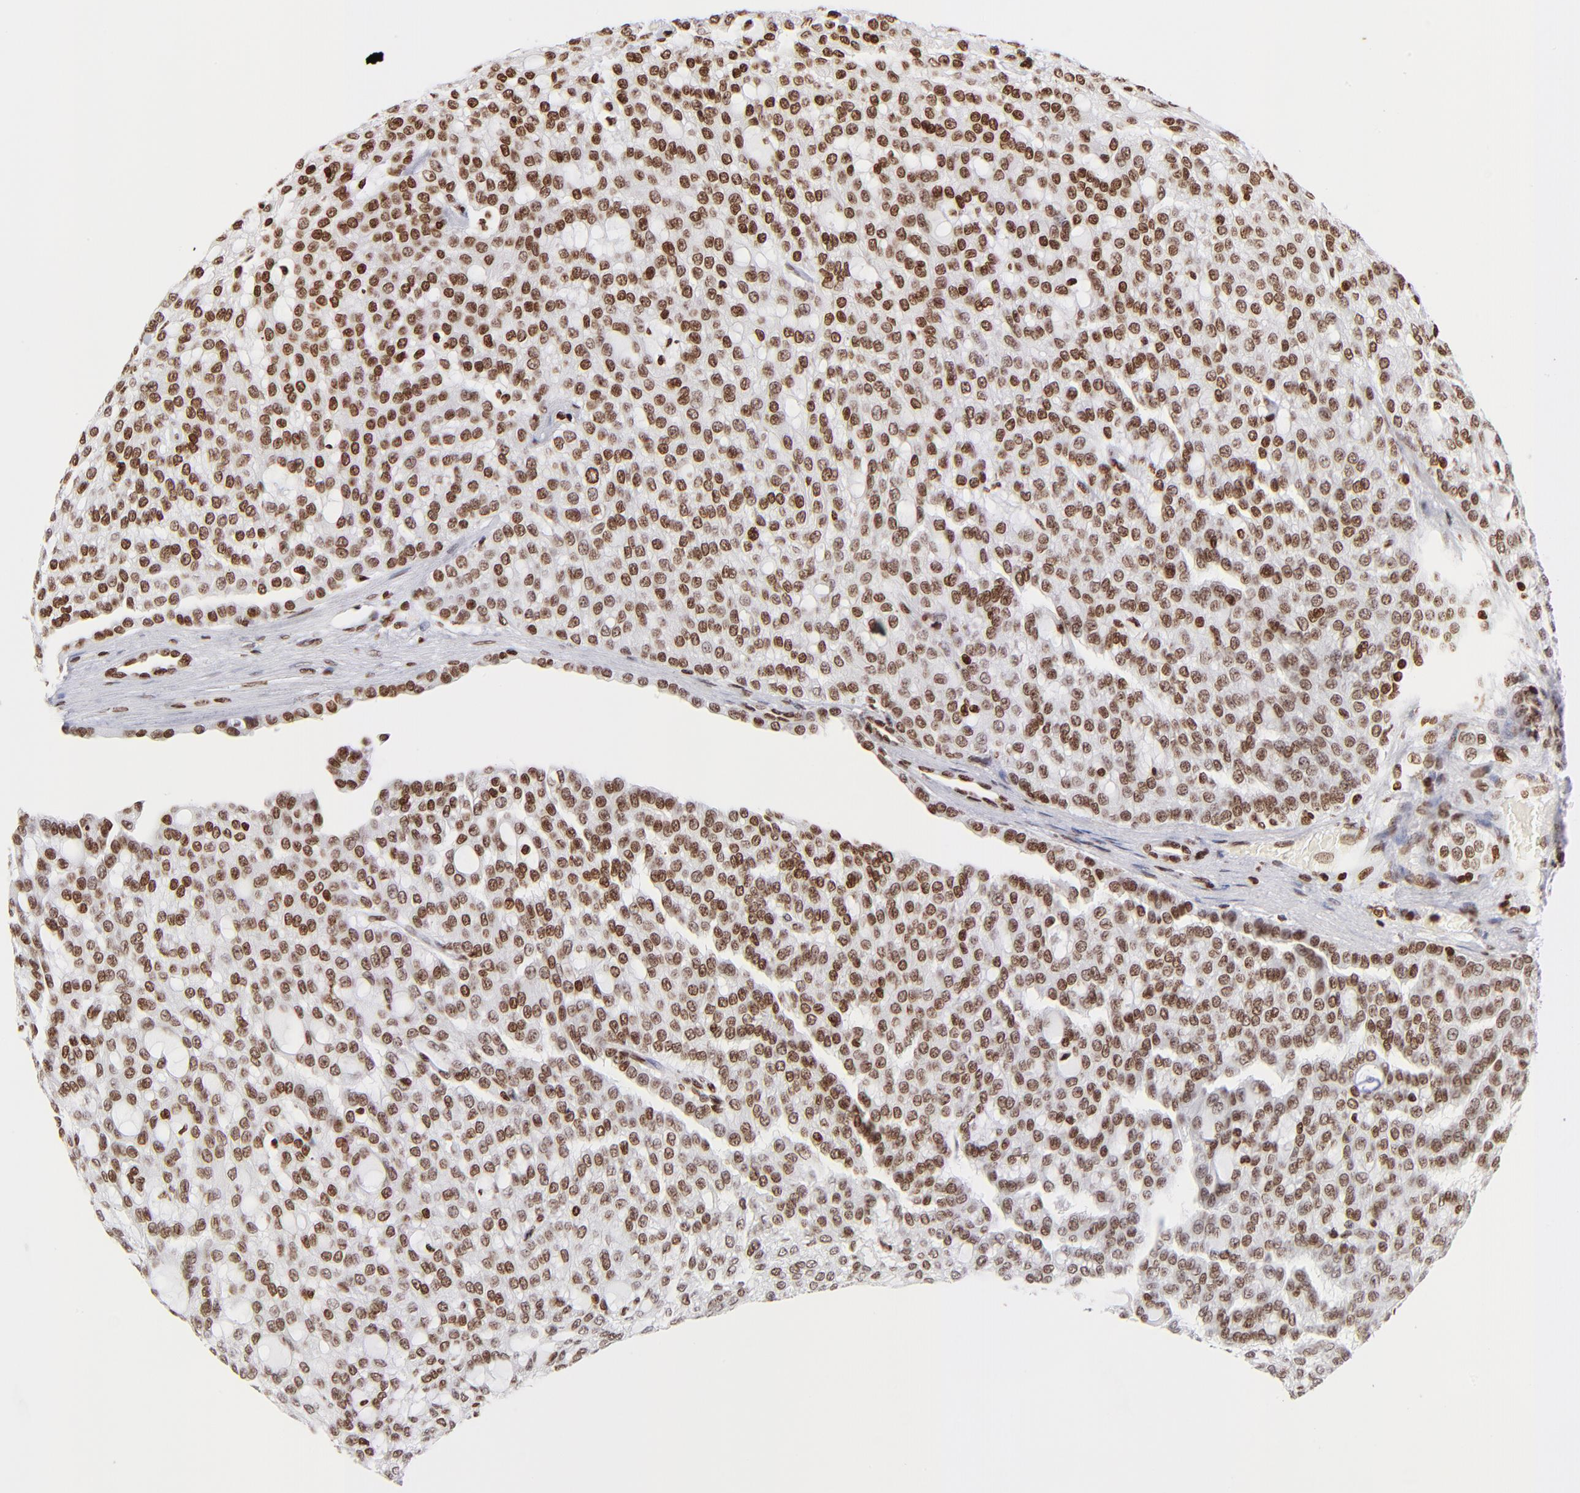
{"staining": {"intensity": "strong", "quantity": ">75%", "location": "nuclear"}, "tissue": "renal cancer", "cell_type": "Tumor cells", "image_type": "cancer", "snomed": [{"axis": "morphology", "description": "Adenocarcinoma, NOS"}, {"axis": "topography", "description": "Kidney"}], "caption": "Renal cancer (adenocarcinoma) was stained to show a protein in brown. There is high levels of strong nuclear staining in approximately >75% of tumor cells.", "gene": "RTL4", "patient": {"sex": "male", "age": 63}}